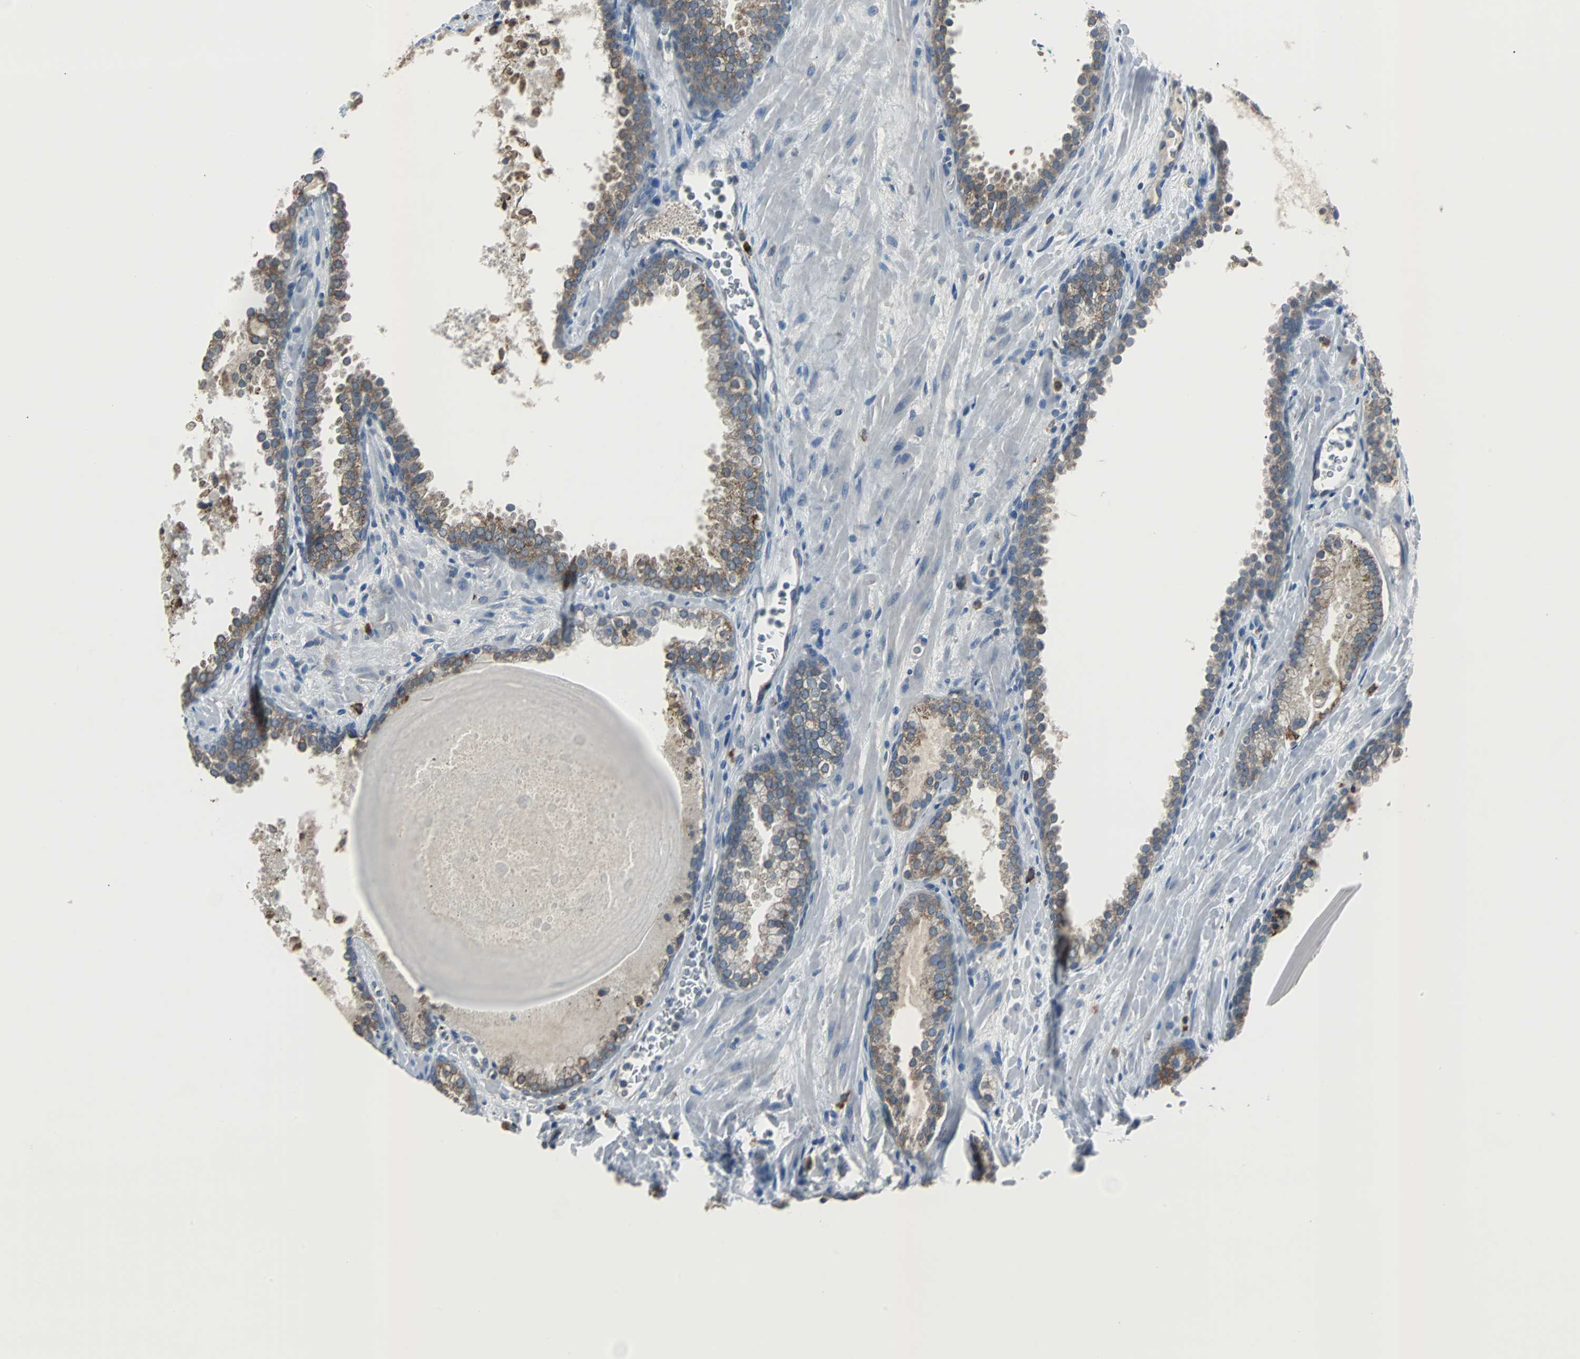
{"staining": {"intensity": "moderate", "quantity": ">75%", "location": "cytoplasmic/membranous"}, "tissue": "prostate cancer", "cell_type": "Tumor cells", "image_type": "cancer", "snomed": [{"axis": "morphology", "description": "Adenocarcinoma, Low grade"}, {"axis": "topography", "description": "Prostate"}], "caption": "An image of human prostate adenocarcinoma (low-grade) stained for a protein reveals moderate cytoplasmic/membranous brown staining in tumor cells.", "gene": "PDIA4", "patient": {"sex": "male", "age": 63}}